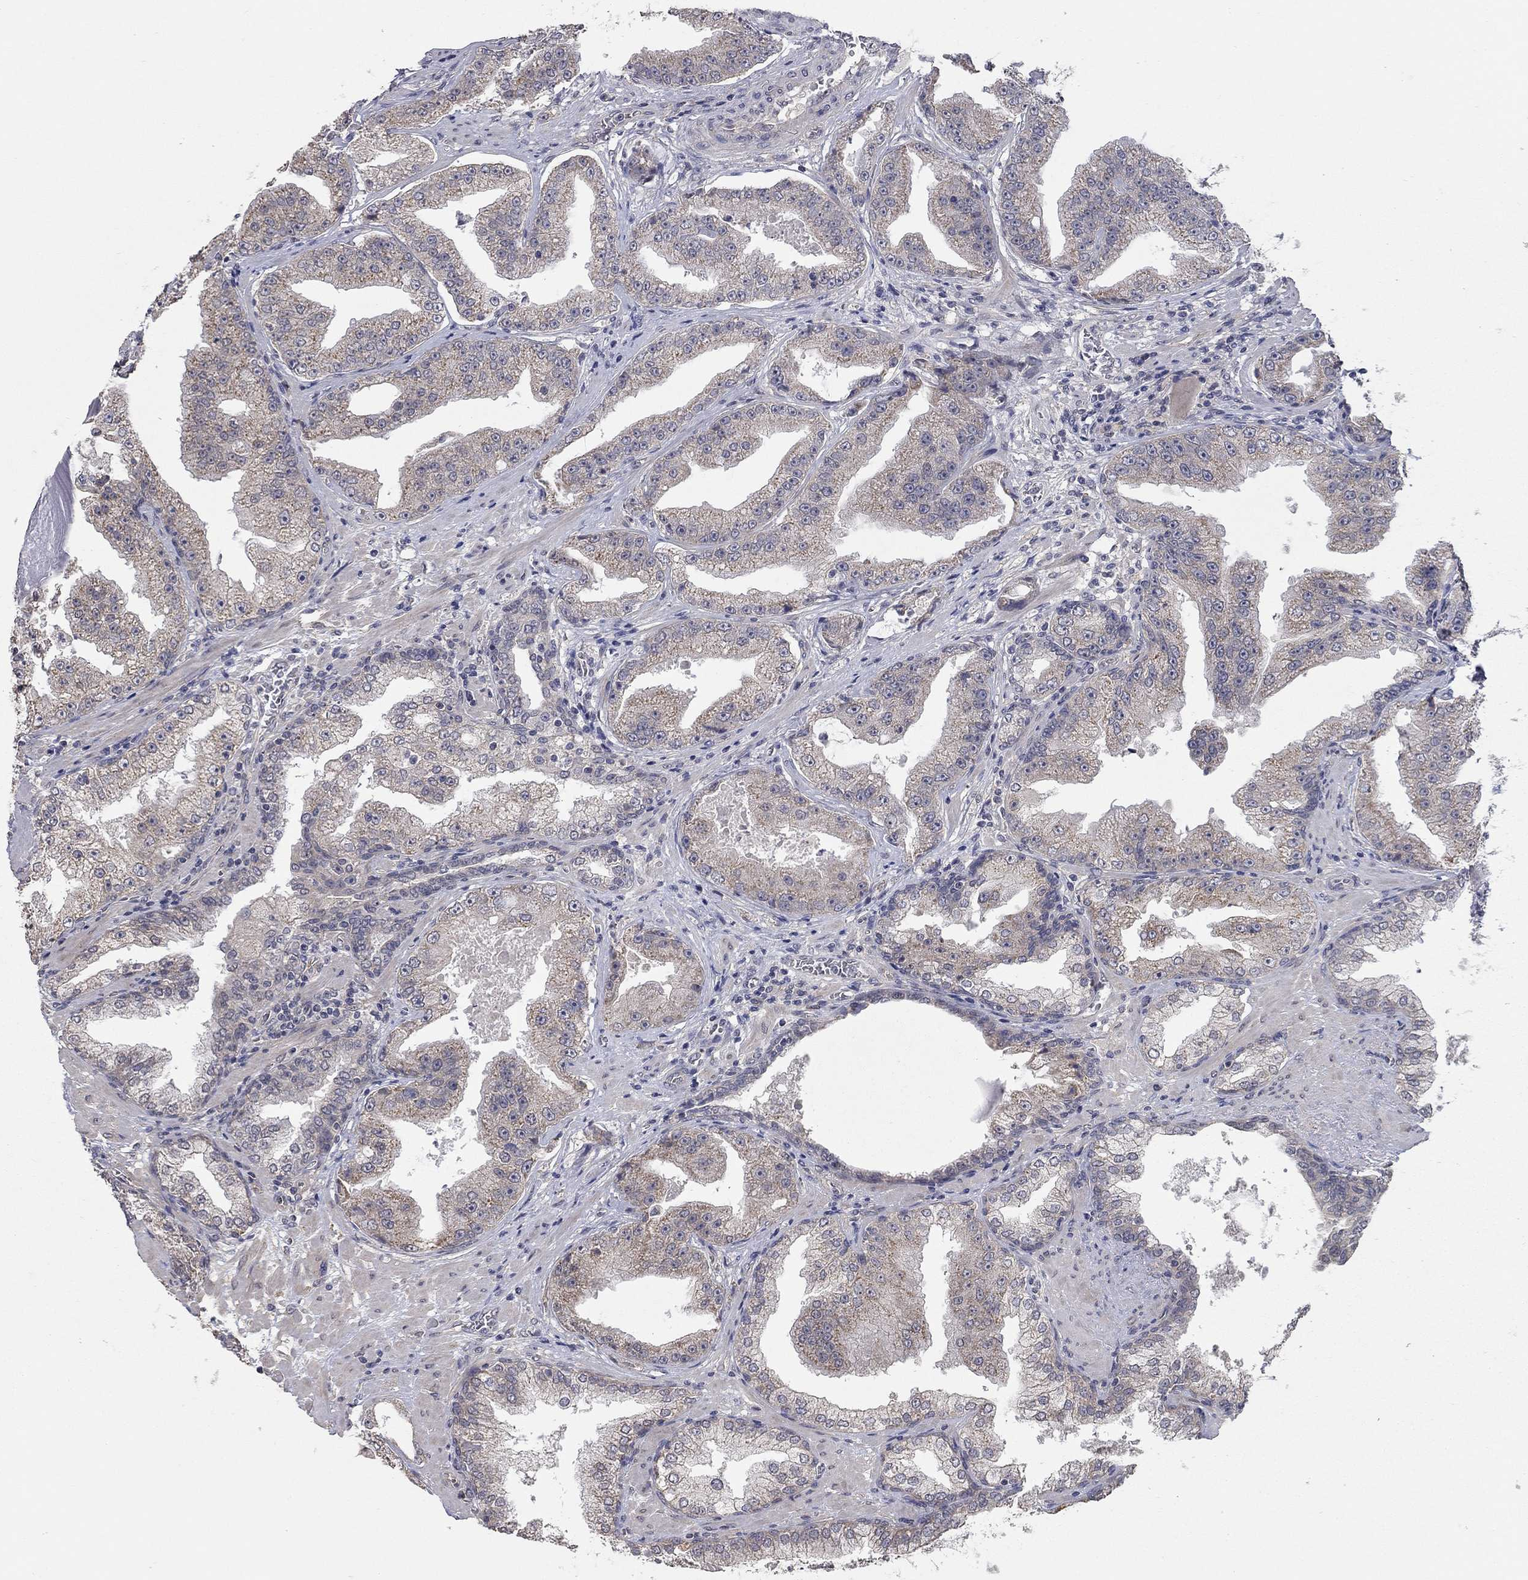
{"staining": {"intensity": "moderate", "quantity": "<25%", "location": "cytoplasmic/membranous"}, "tissue": "prostate cancer", "cell_type": "Tumor cells", "image_type": "cancer", "snomed": [{"axis": "morphology", "description": "Adenocarcinoma, Low grade"}, {"axis": "topography", "description": "Prostate"}], "caption": "IHC (DAB) staining of prostate cancer exhibits moderate cytoplasmic/membranous protein positivity in about <25% of tumor cells.", "gene": "WASF3", "patient": {"sex": "male", "age": 62}}